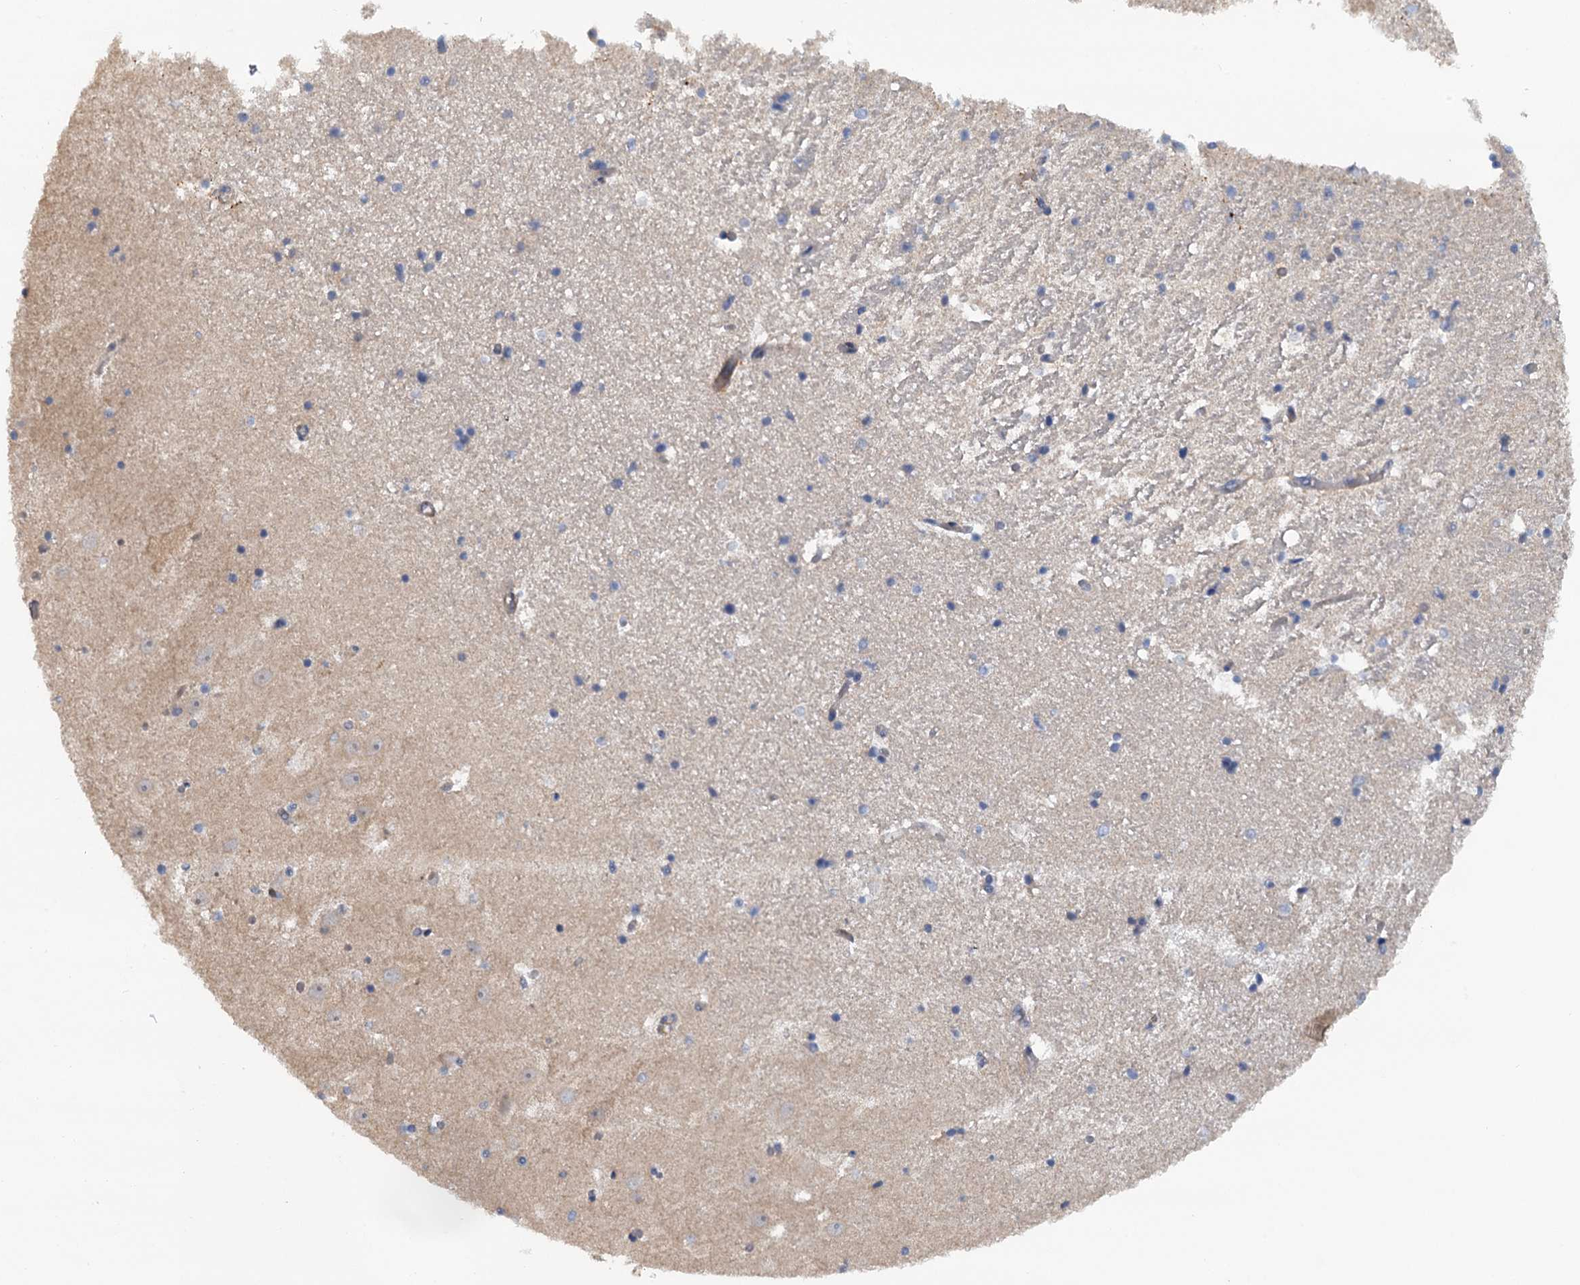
{"staining": {"intensity": "negative", "quantity": "none", "location": "none"}, "tissue": "hippocampus", "cell_type": "Glial cells", "image_type": "normal", "snomed": [{"axis": "morphology", "description": "Normal tissue, NOS"}, {"axis": "topography", "description": "Hippocampus"}], "caption": "Micrograph shows no significant protein staining in glial cells of benign hippocampus. The staining was performed using DAB to visualize the protein expression in brown, while the nuclei were stained in blue with hematoxylin (Magnification: 20x).", "gene": "MYO16", "patient": {"sex": "female", "age": 52}}